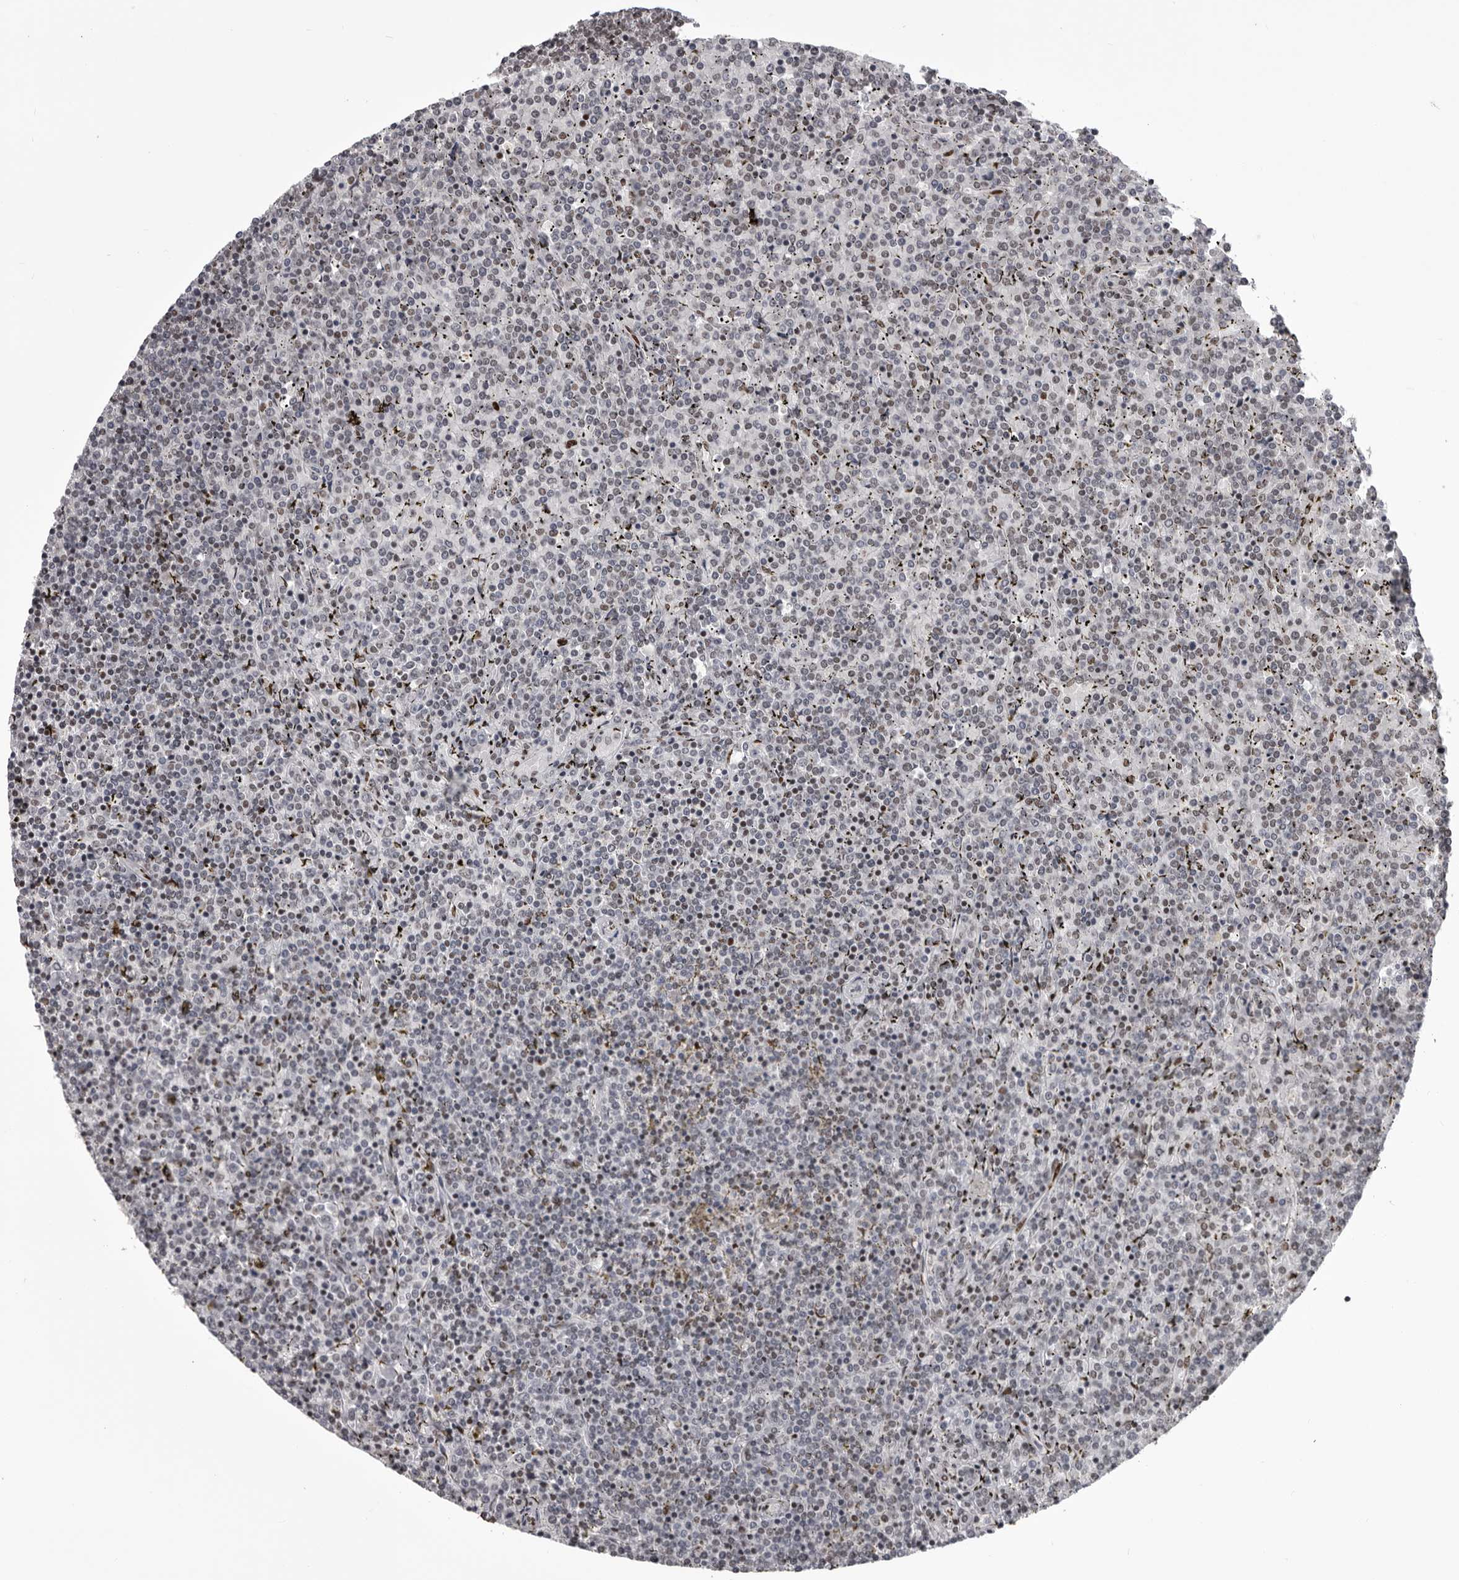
{"staining": {"intensity": "negative", "quantity": "none", "location": "none"}, "tissue": "lymphoma", "cell_type": "Tumor cells", "image_type": "cancer", "snomed": [{"axis": "morphology", "description": "Malignant lymphoma, non-Hodgkin's type, Low grade"}, {"axis": "topography", "description": "Spleen"}], "caption": "This is an immunohistochemistry micrograph of lymphoma. There is no staining in tumor cells.", "gene": "NUMA1", "patient": {"sex": "female", "age": 19}}